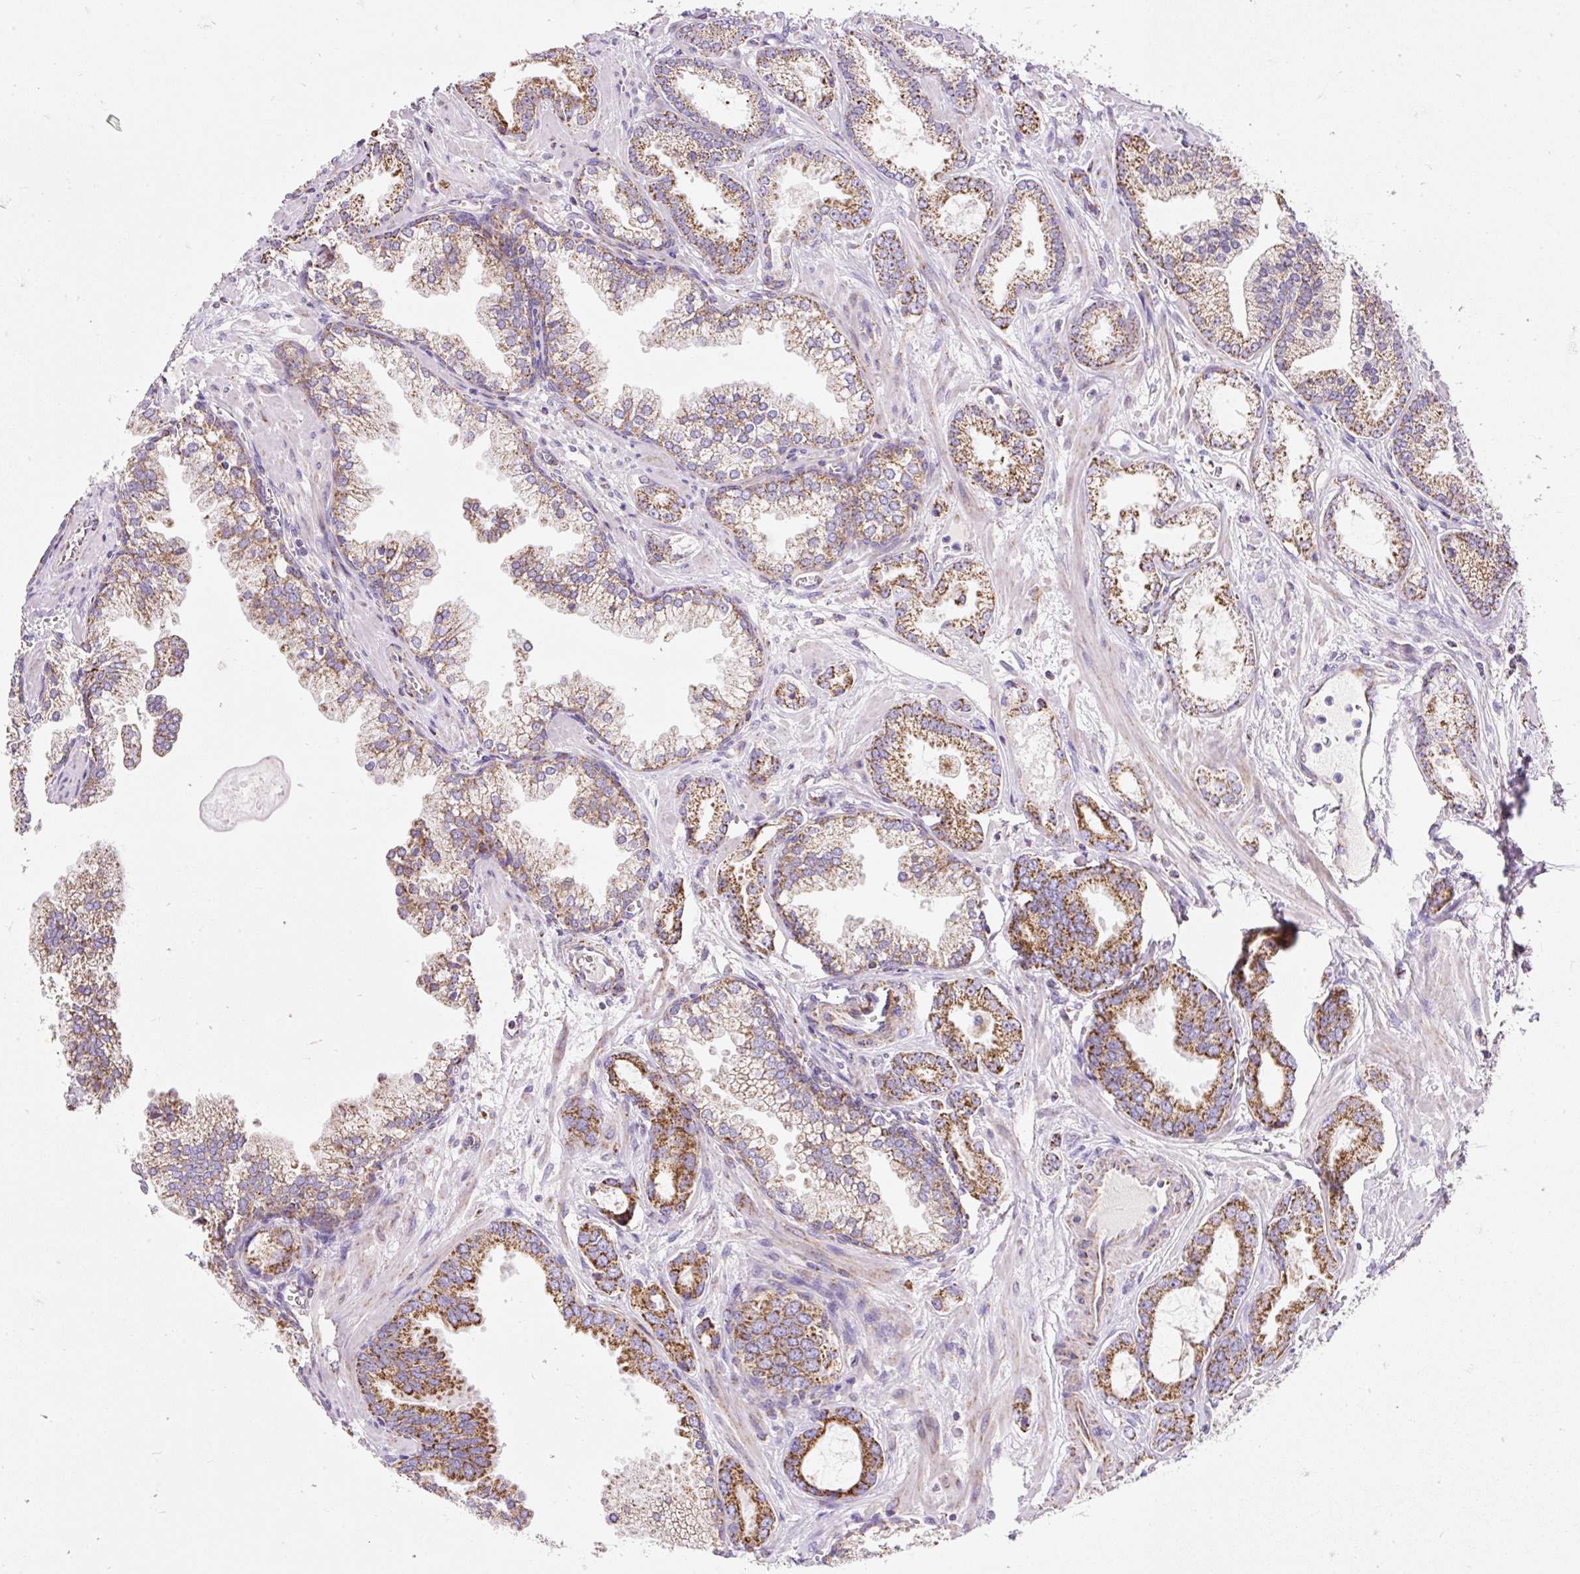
{"staining": {"intensity": "moderate", "quantity": ">75%", "location": "cytoplasmic/membranous"}, "tissue": "prostate cancer", "cell_type": "Tumor cells", "image_type": "cancer", "snomed": [{"axis": "morphology", "description": "Adenocarcinoma, Medium grade"}, {"axis": "topography", "description": "Prostate"}], "caption": "A micrograph showing moderate cytoplasmic/membranous expression in approximately >75% of tumor cells in adenocarcinoma (medium-grade) (prostate), as visualized by brown immunohistochemical staining.", "gene": "DAAM2", "patient": {"sex": "male", "age": 57}}